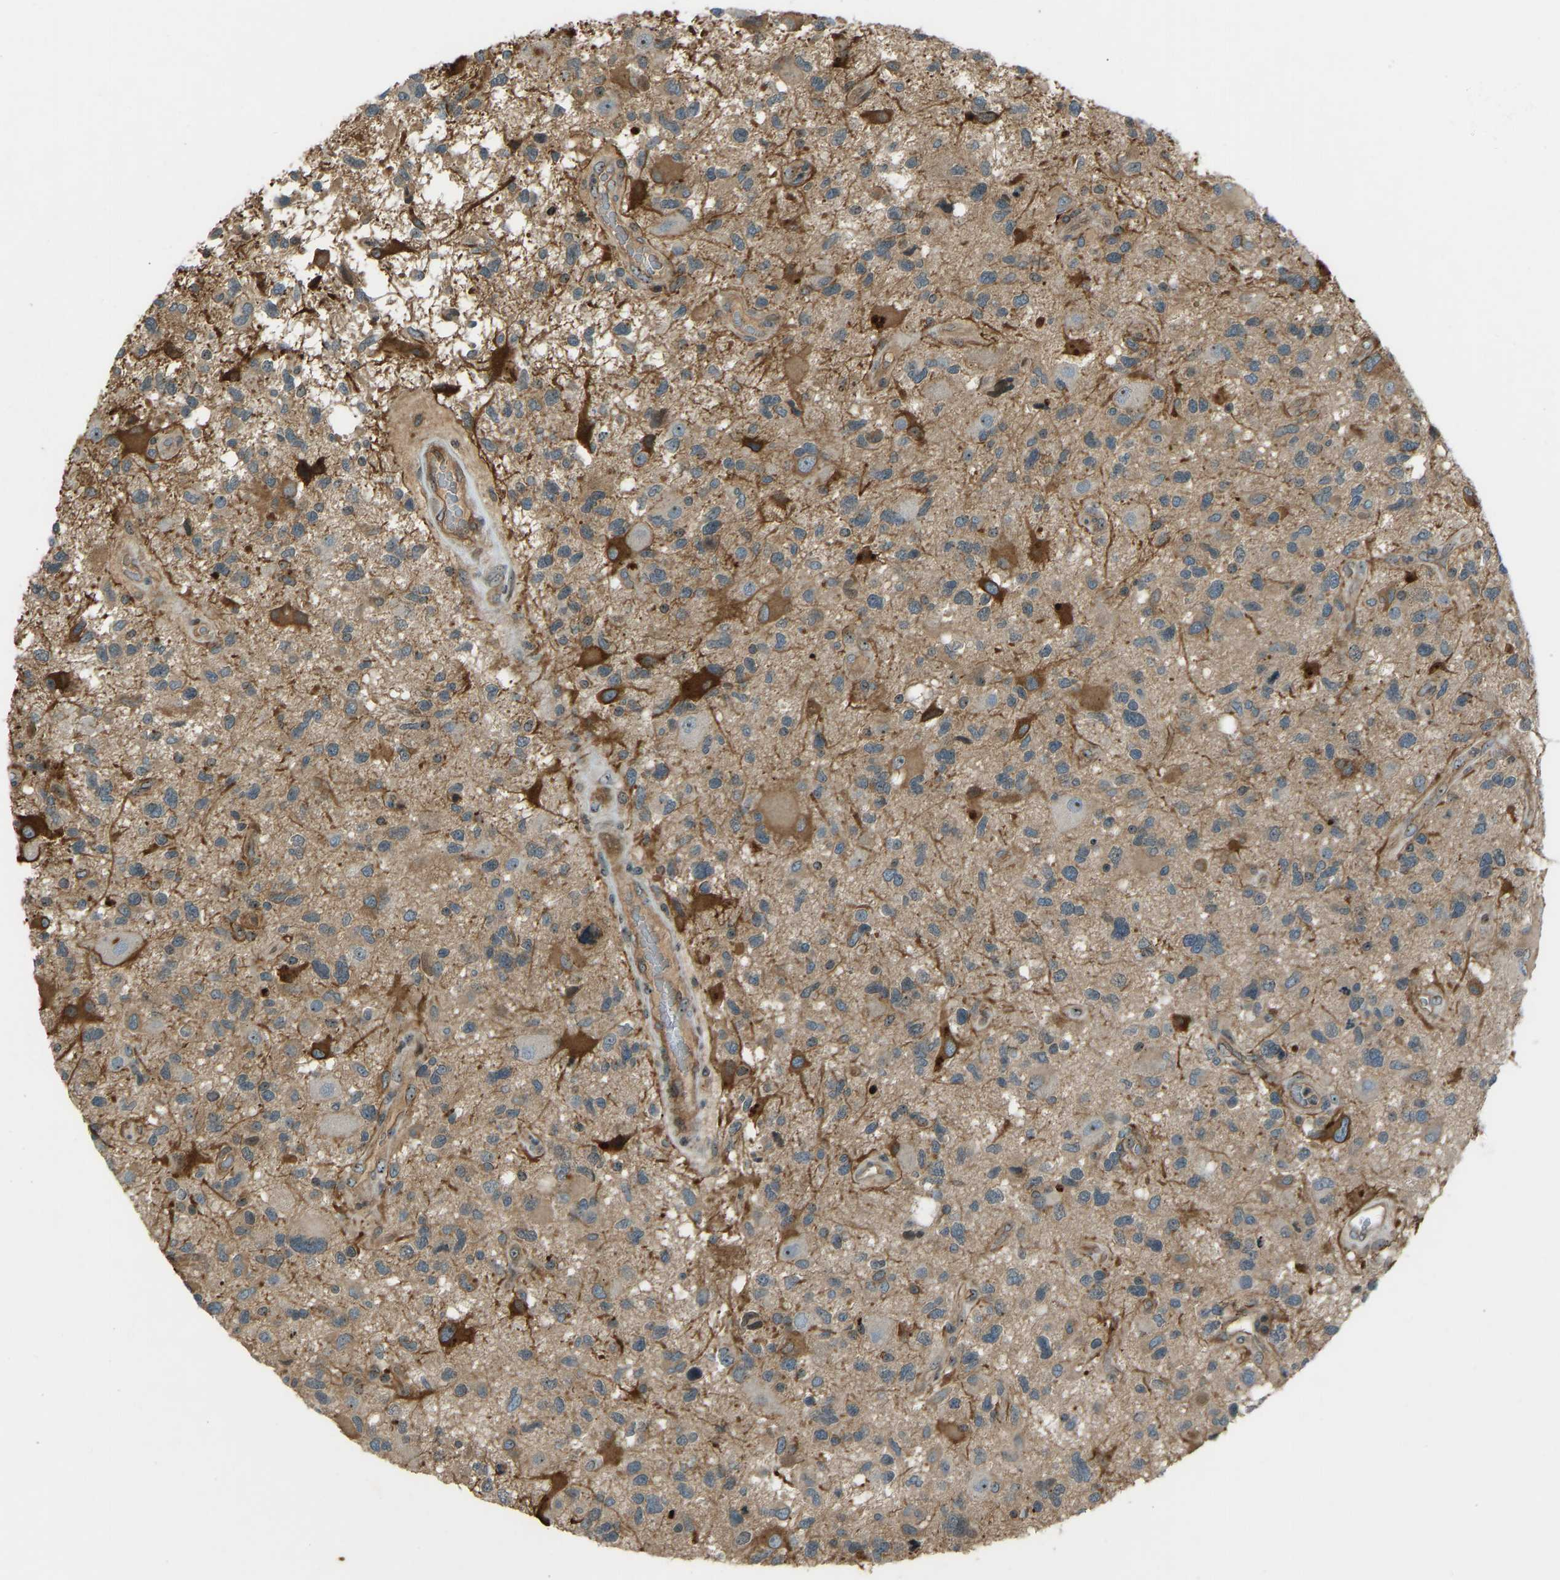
{"staining": {"intensity": "moderate", "quantity": ">75%", "location": "cytoplasmic/membranous"}, "tissue": "glioma", "cell_type": "Tumor cells", "image_type": "cancer", "snomed": [{"axis": "morphology", "description": "Glioma, malignant, High grade"}, {"axis": "topography", "description": "Brain"}], "caption": "The histopathology image displays immunohistochemical staining of glioma. There is moderate cytoplasmic/membranous expression is identified in about >75% of tumor cells.", "gene": "SVOPL", "patient": {"sex": "male", "age": 33}}